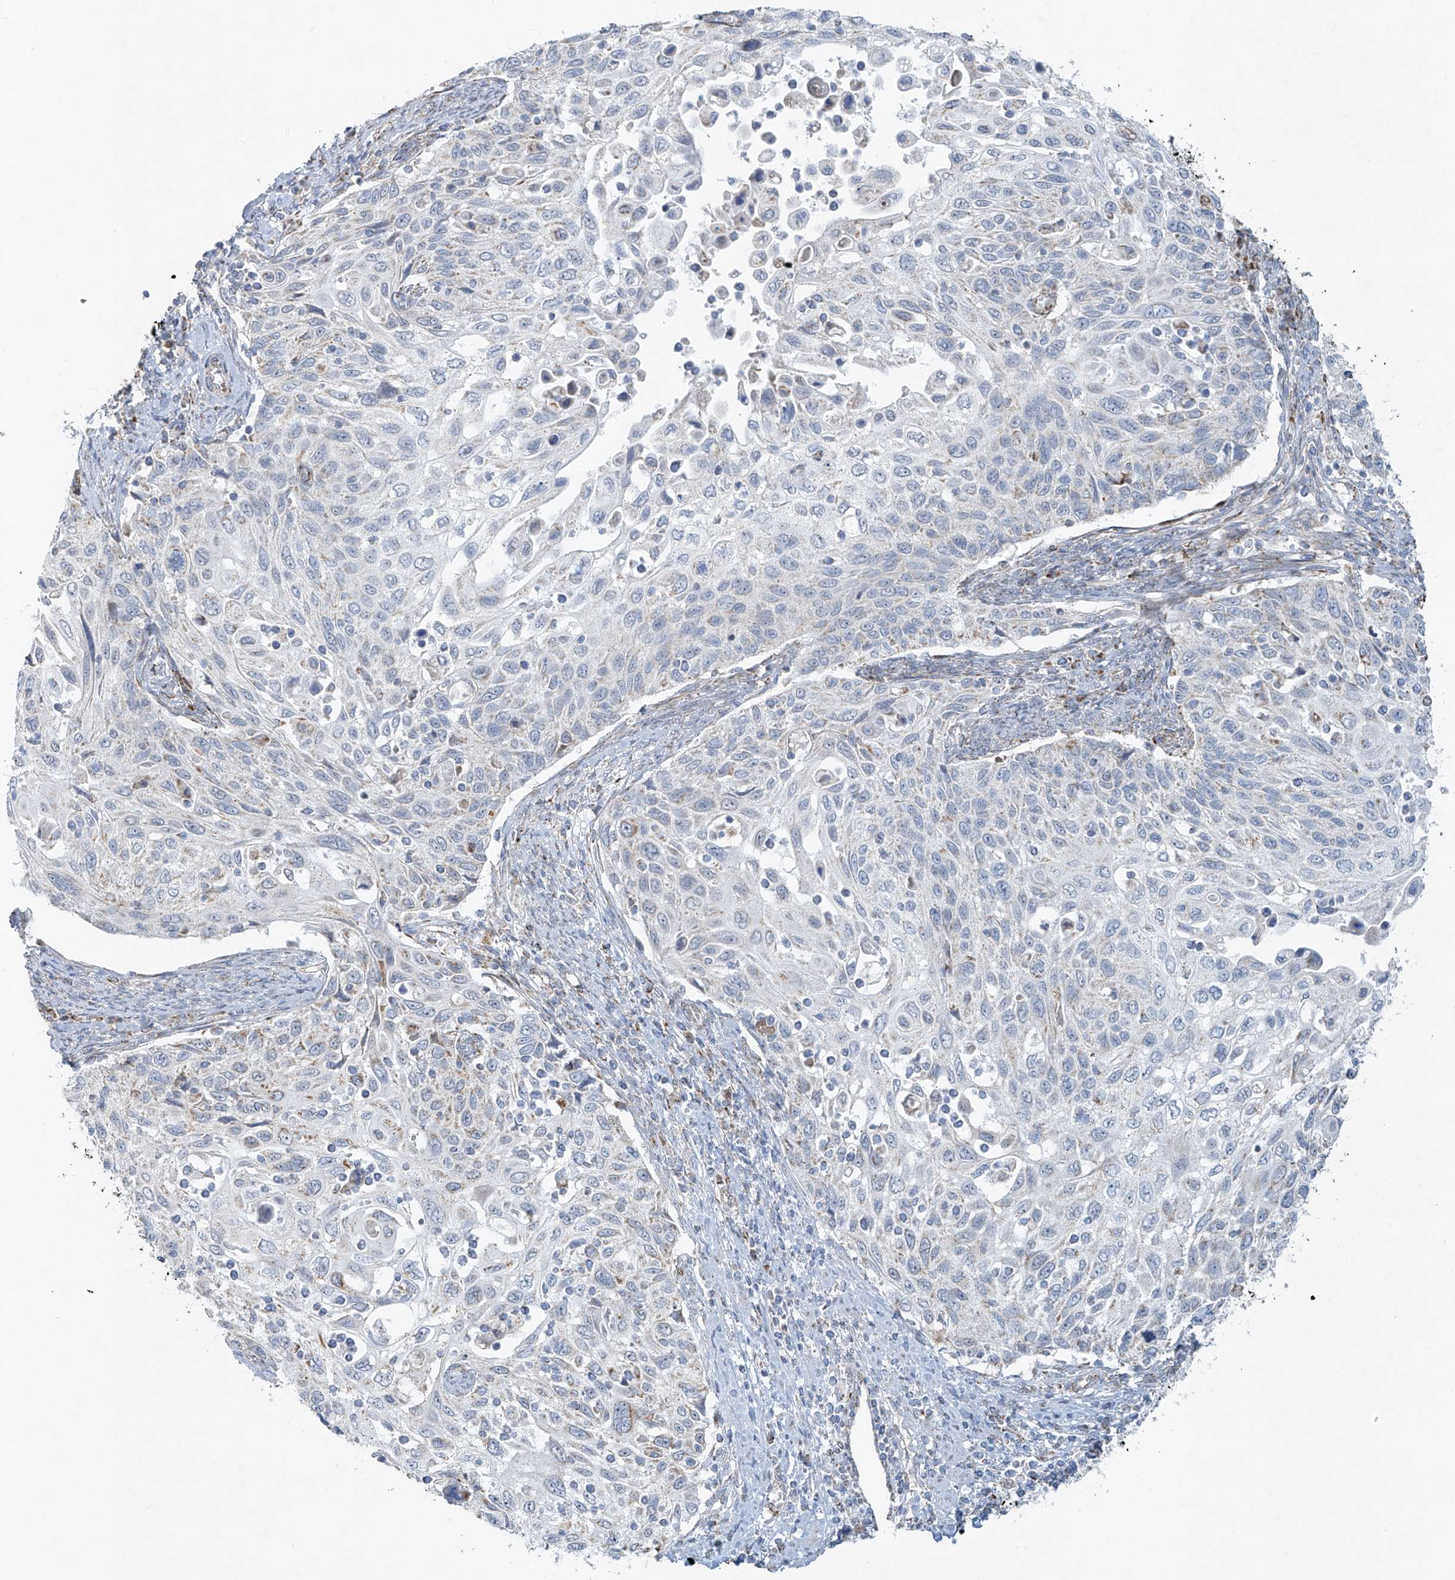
{"staining": {"intensity": "weak", "quantity": "<25%", "location": "cytoplasmic/membranous"}, "tissue": "cervical cancer", "cell_type": "Tumor cells", "image_type": "cancer", "snomed": [{"axis": "morphology", "description": "Squamous cell carcinoma, NOS"}, {"axis": "topography", "description": "Cervix"}], "caption": "Cervical squamous cell carcinoma was stained to show a protein in brown. There is no significant positivity in tumor cells. (Stains: DAB (3,3'-diaminobenzidine) immunohistochemistry (IHC) with hematoxylin counter stain, Microscopy: brightfield microscopy at high magnification).", "gene": "SMDT1", "patient": {"sex": "female", "age": 70}}